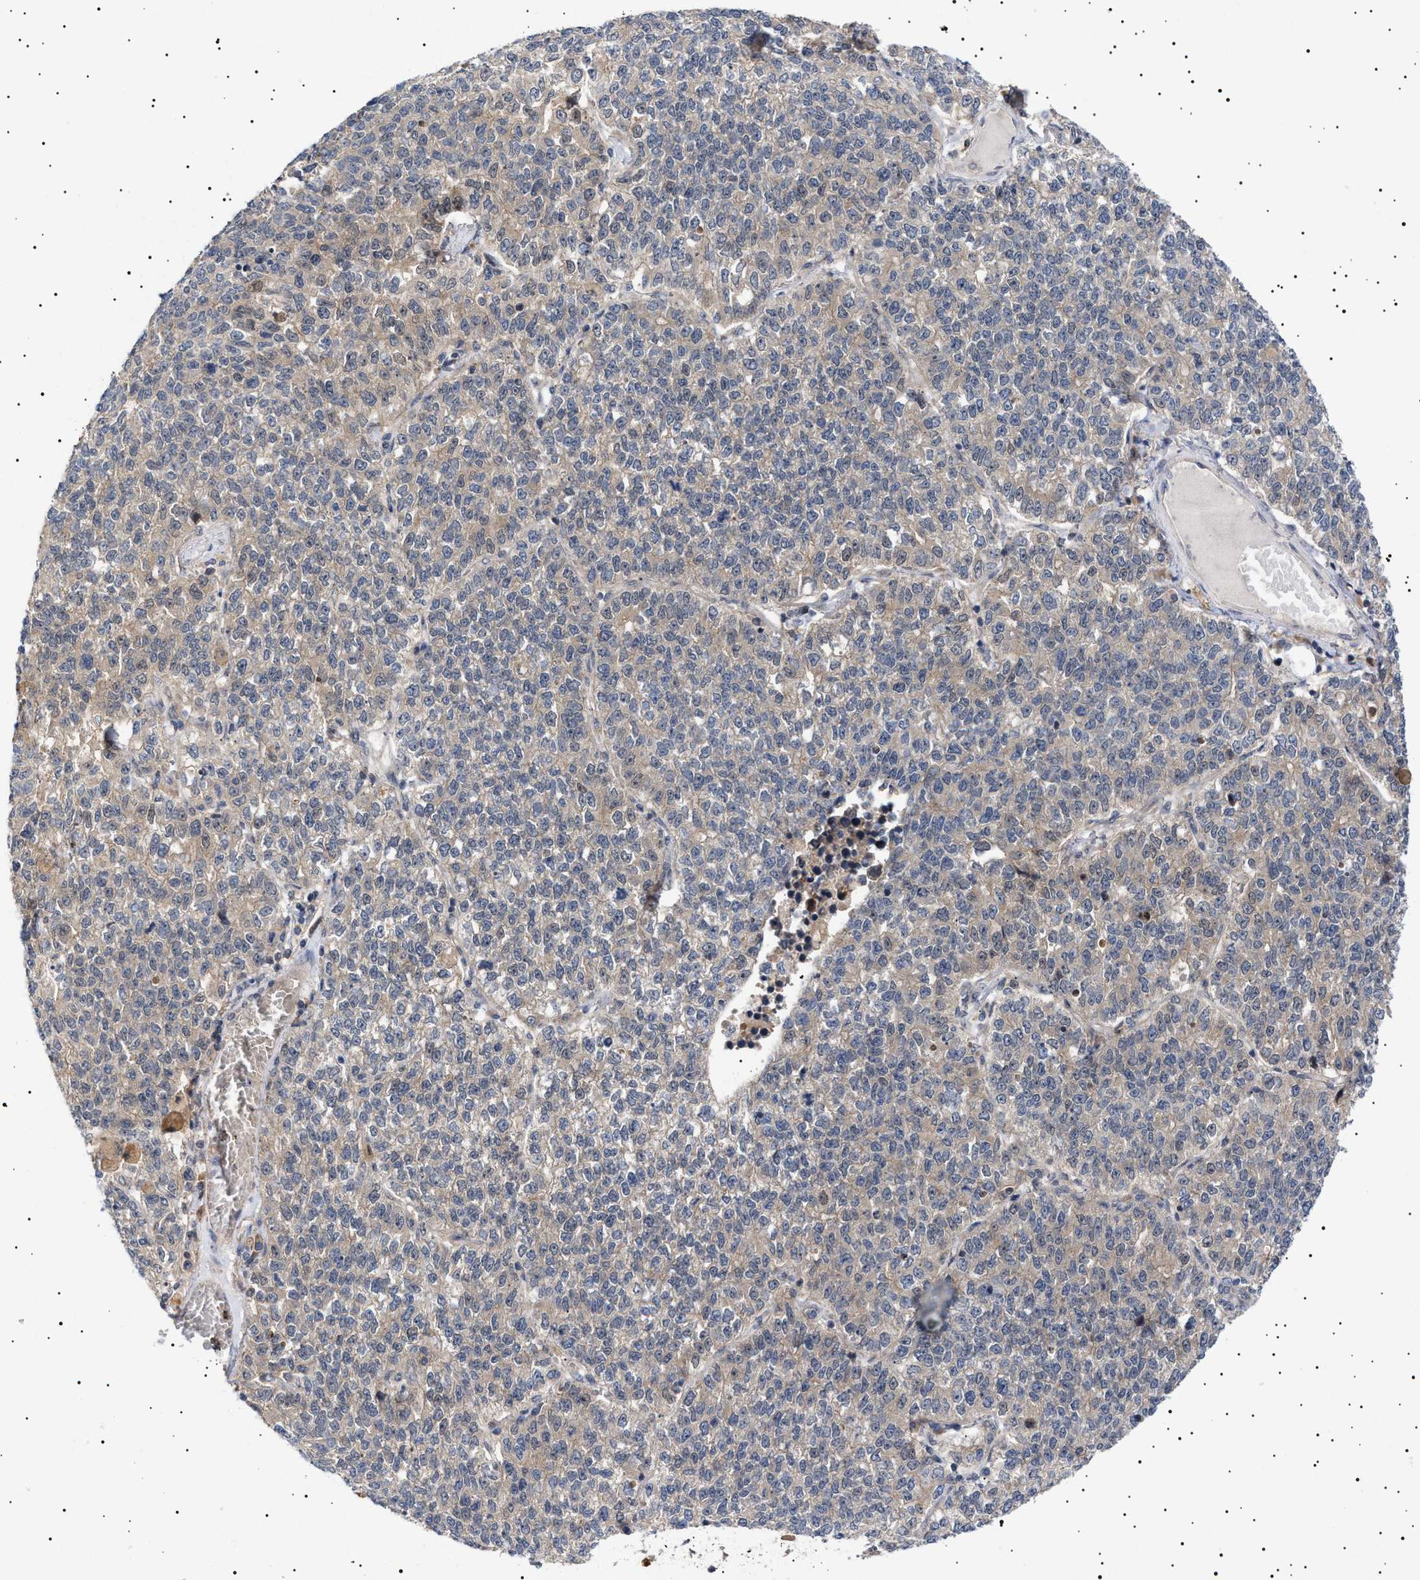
{"staining": {"intensity": "weak", "quantity": "25%-75%", "location": "cytoplasmic/membranous"}, "tissue": "lung cancer", "cell_type": "Tumor cells", "image_type": "cancer", "snomed": [{"axis": "morphology", "description": "Adenocarcinoma, NOS"}, {"axis": "topography", "description": "Lung"}], "caption": "The immunohistochemical stain shows weak cytoplasmic/membranous expression in tumor cells of lung cancer (adenocarcinoma) tissue.", "gene": "NPLOC4", "patient": {"sex": "male", "age": 49}}